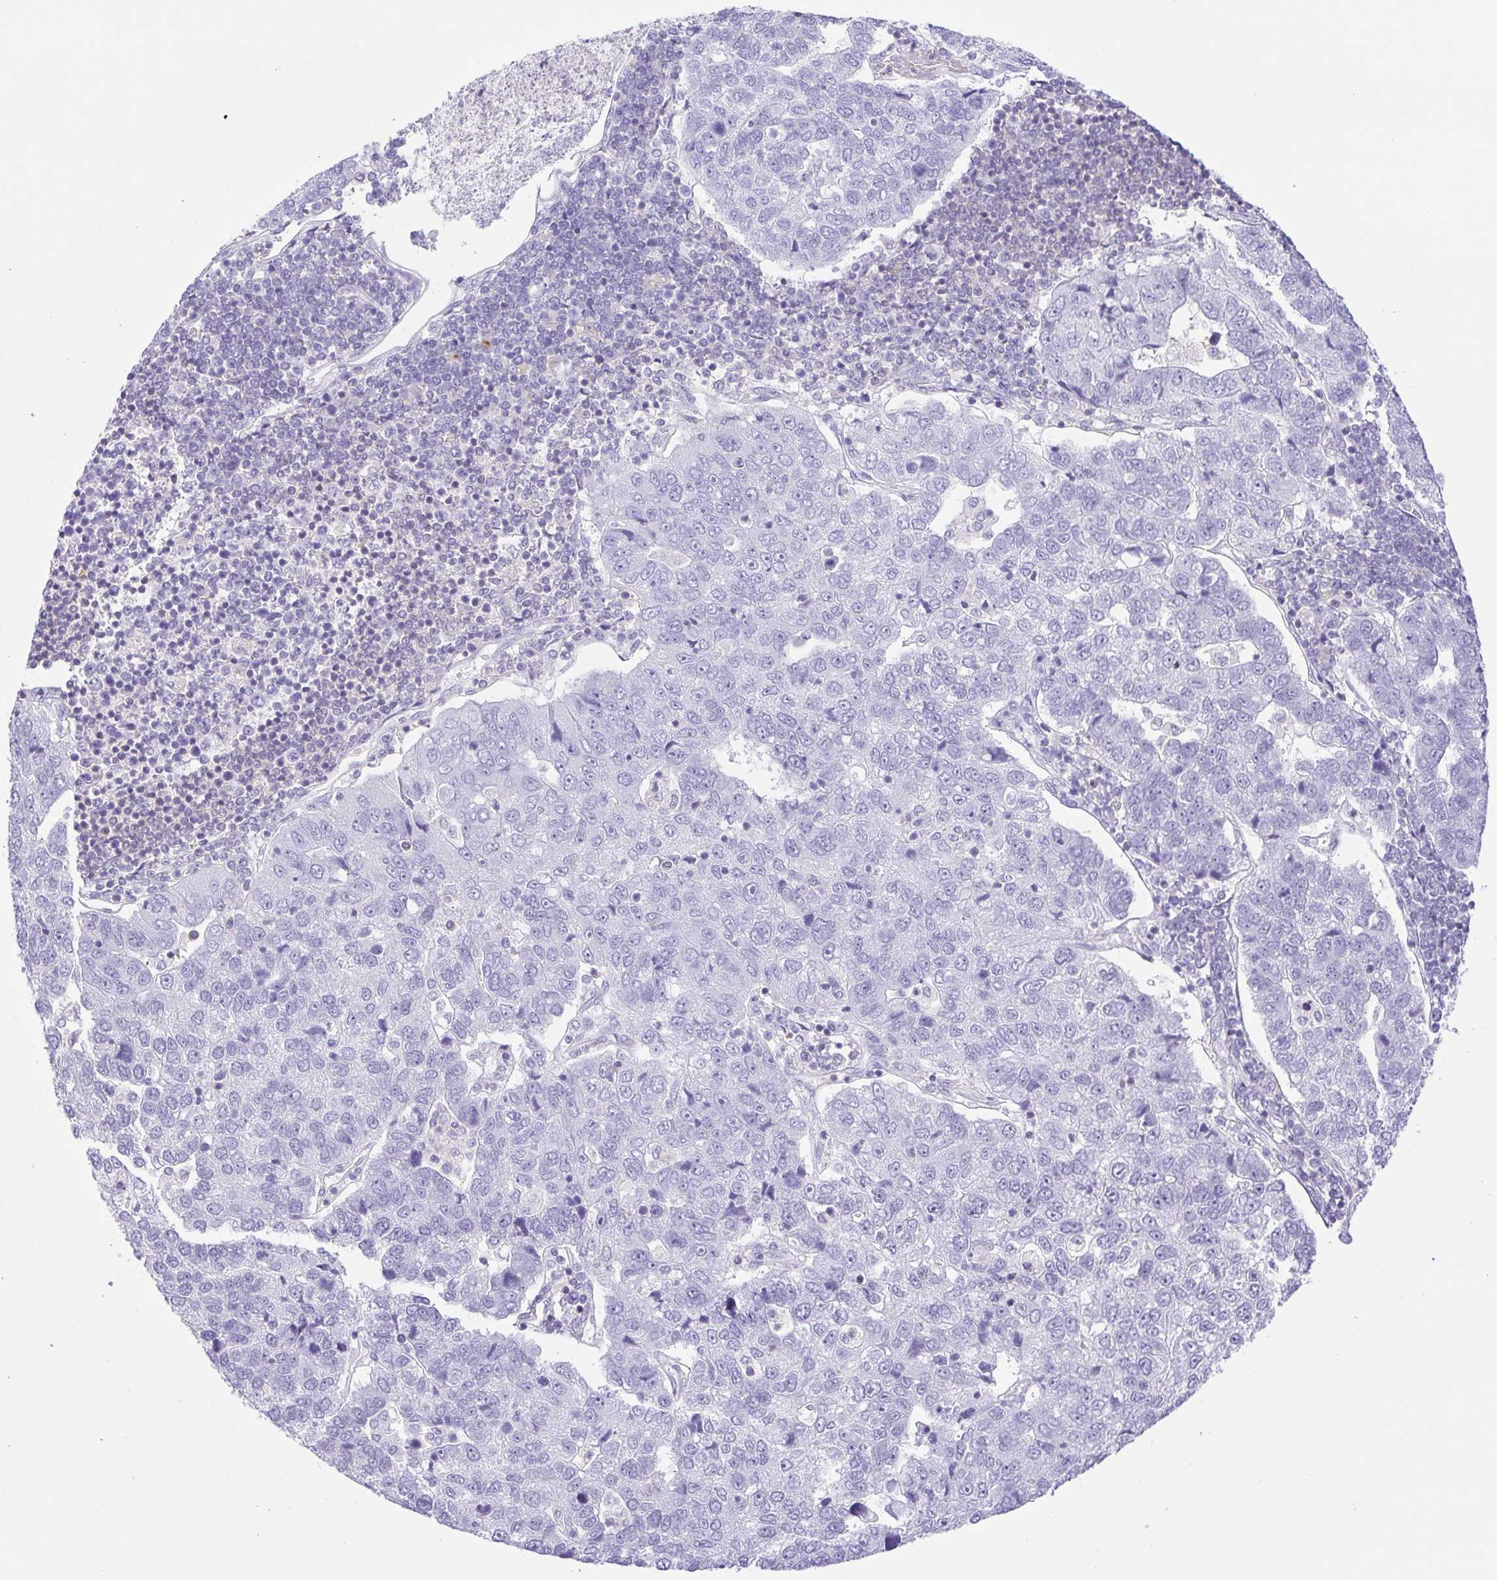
{"staining": {"intensity": "negative", "quantity": "none", "location": "none"}, "tissue": "pancreatic cancer", "cell_type": "Tumor cells", "image_type": "cancer", "snomed": [{"axis": "morphology", "description": "Adenocarcinoma, NOS"}, {"axis": "topography", "description": "Pancreas"}], "caption": "The image displays no significant expression in tumor cells of pancreatic adenocarcinoma. (DAB (3,3'-diaminobenzidine) immunohistochemistry, high magnification).", "gene": "SYNPR", "patient": {"sex": "female", "age": 61}}